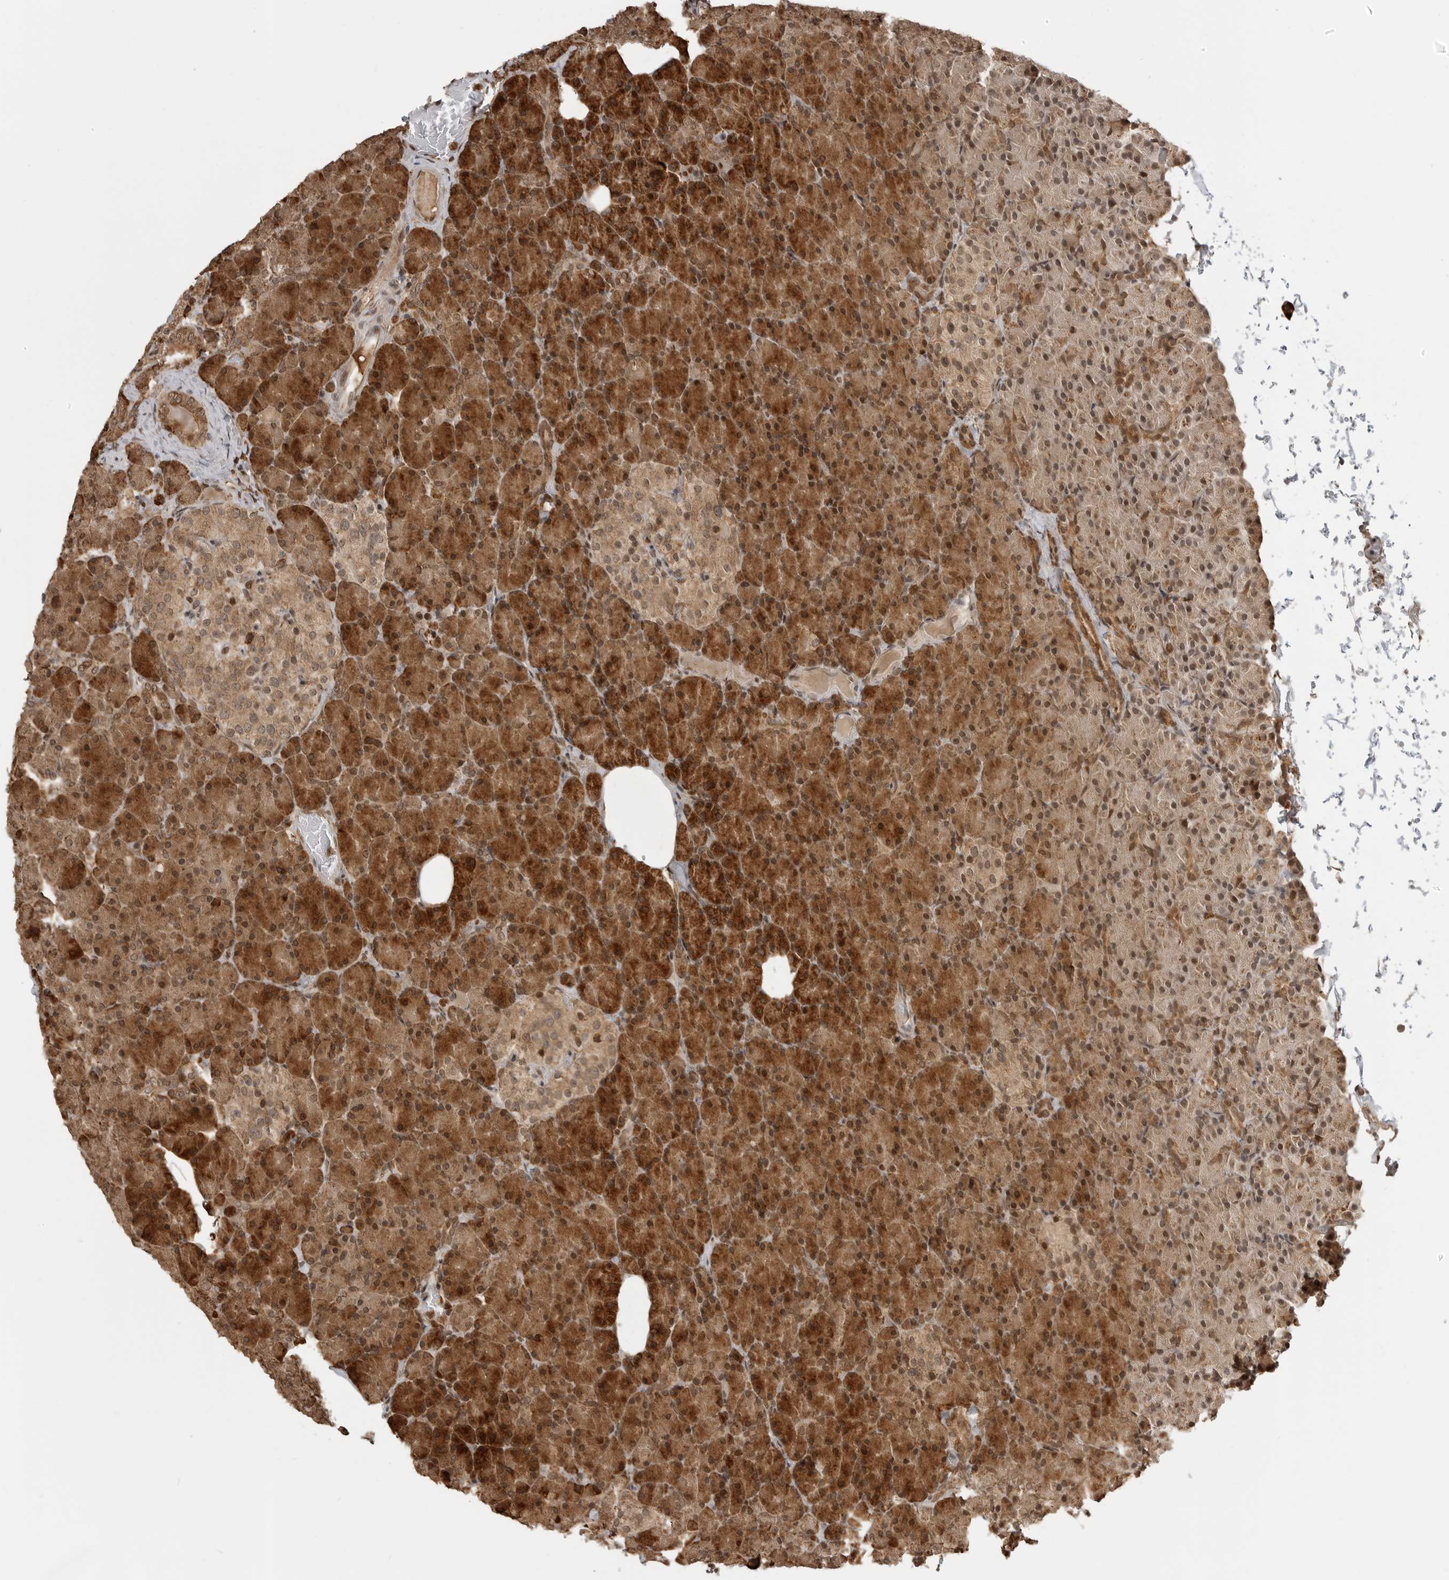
{"staining": {"intensity": "strong", "quantity": ">75%", "location": "cytoplasmic/membranous,nuclear"}, "tissue": "pancreas", "cell_type": "Exocrine glandular cells", "image_type": "normal", "snomed": [{"axis": "morphology", "description": "Normal tissue, NOS"}, {"axis": "topography", "description": "Pancreas"}], "caption": "Protein staining demonstrates strong cytoplasmic/membranous,nuclear staining in about >75% of exocrine glandular cells in normal pancreas. Using DAB (3,3'-diaminobenzidine) (brown) and hematoxylin (blue) stains, captured at high magnification using brightfield microscopy.", "gene": "BMP2K", "patient": {"sex": "female", "age": 43}}